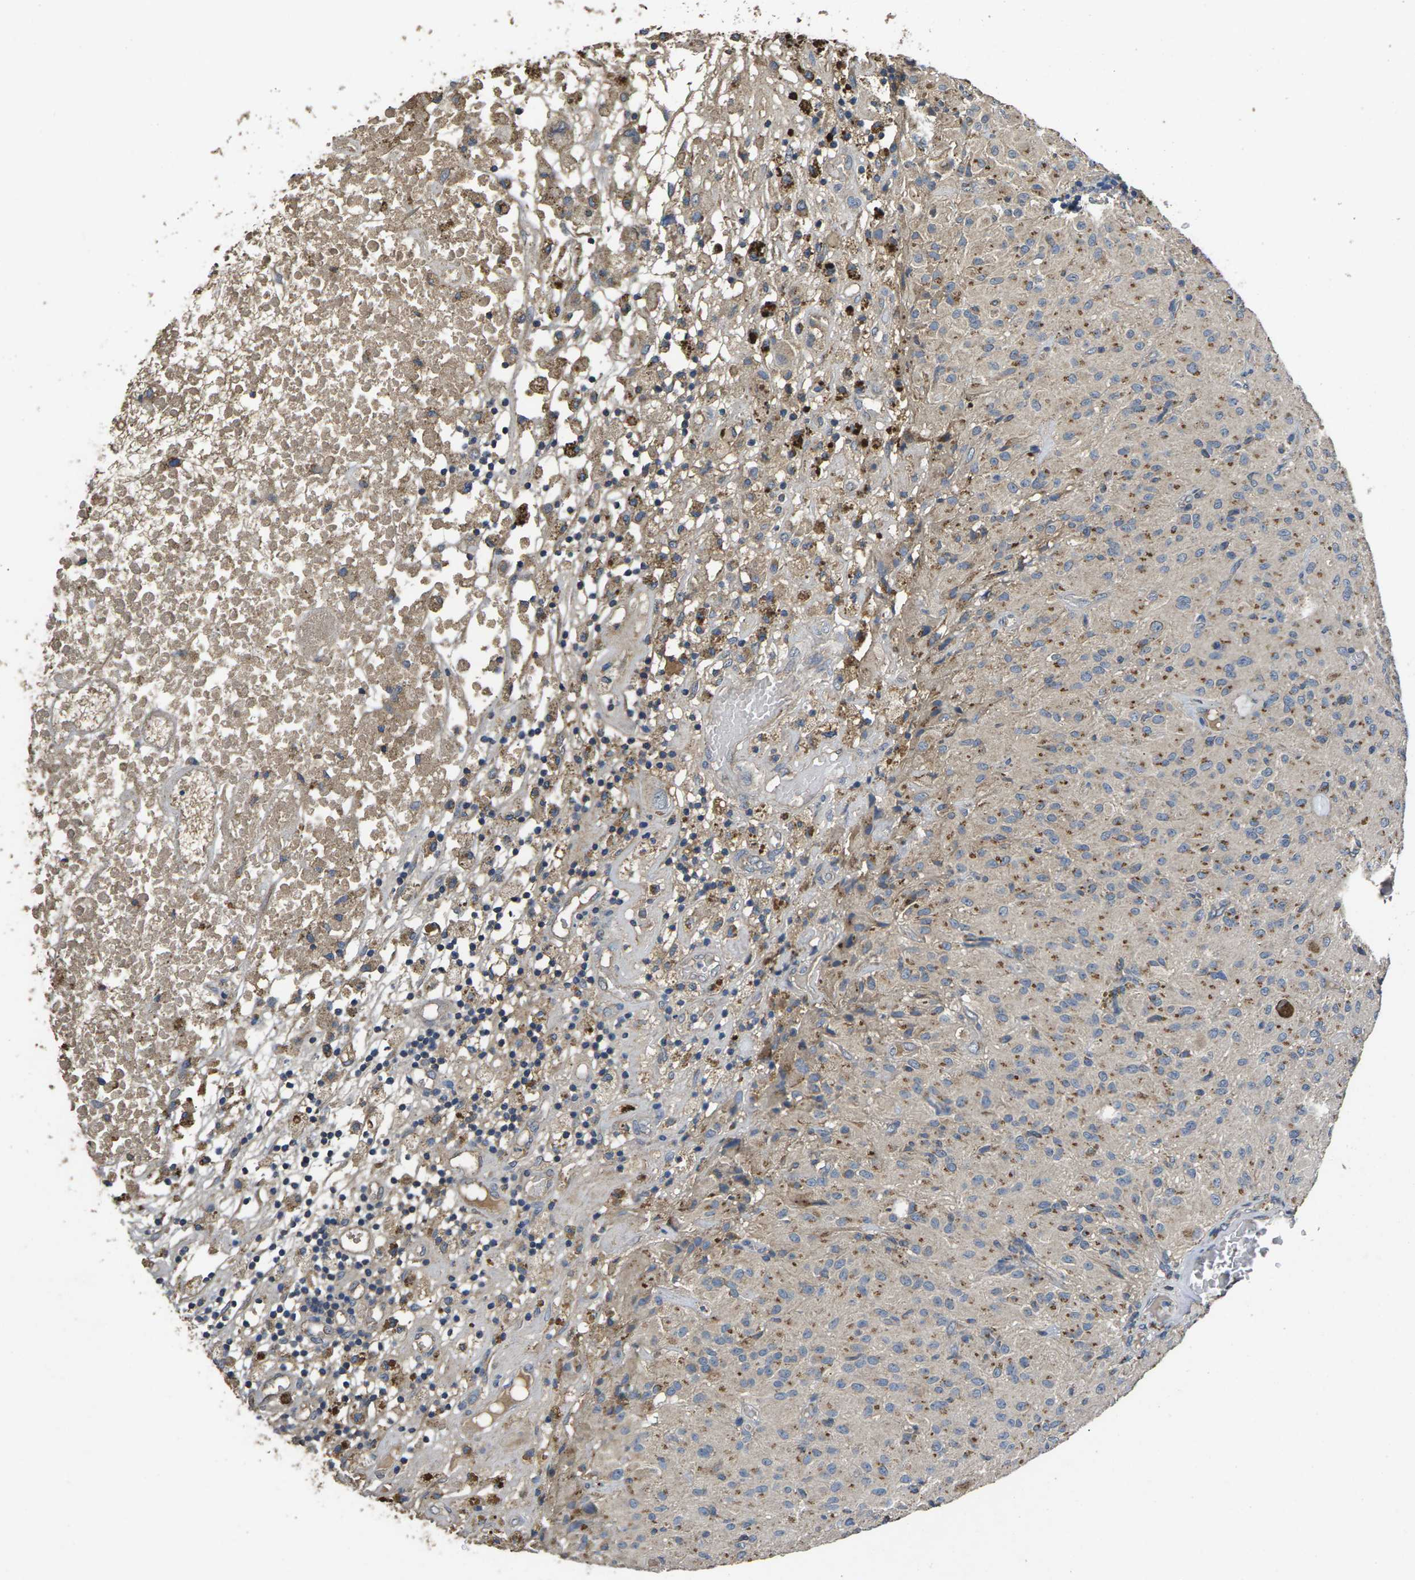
{"staining": {"intensity": "weak", "quantity": "<25%", "location": "cytoplasmic/membranous"}, "tissue": "glioma", "cell_type": "Tumor cells", "image_type": "cancer", "snomed": [{"axis": "morphology", "description": "Glioma, malignant, High grade"}, {"axis": "topography", "description": "Brain"}], "caption": "Malignant glioma (high-grade) stained for a protein using immunohistochemistry (IHC) shows no staining tumor cells.", "gene": "B4GAT1", "patient": {"sex": "female", "age": 59}}